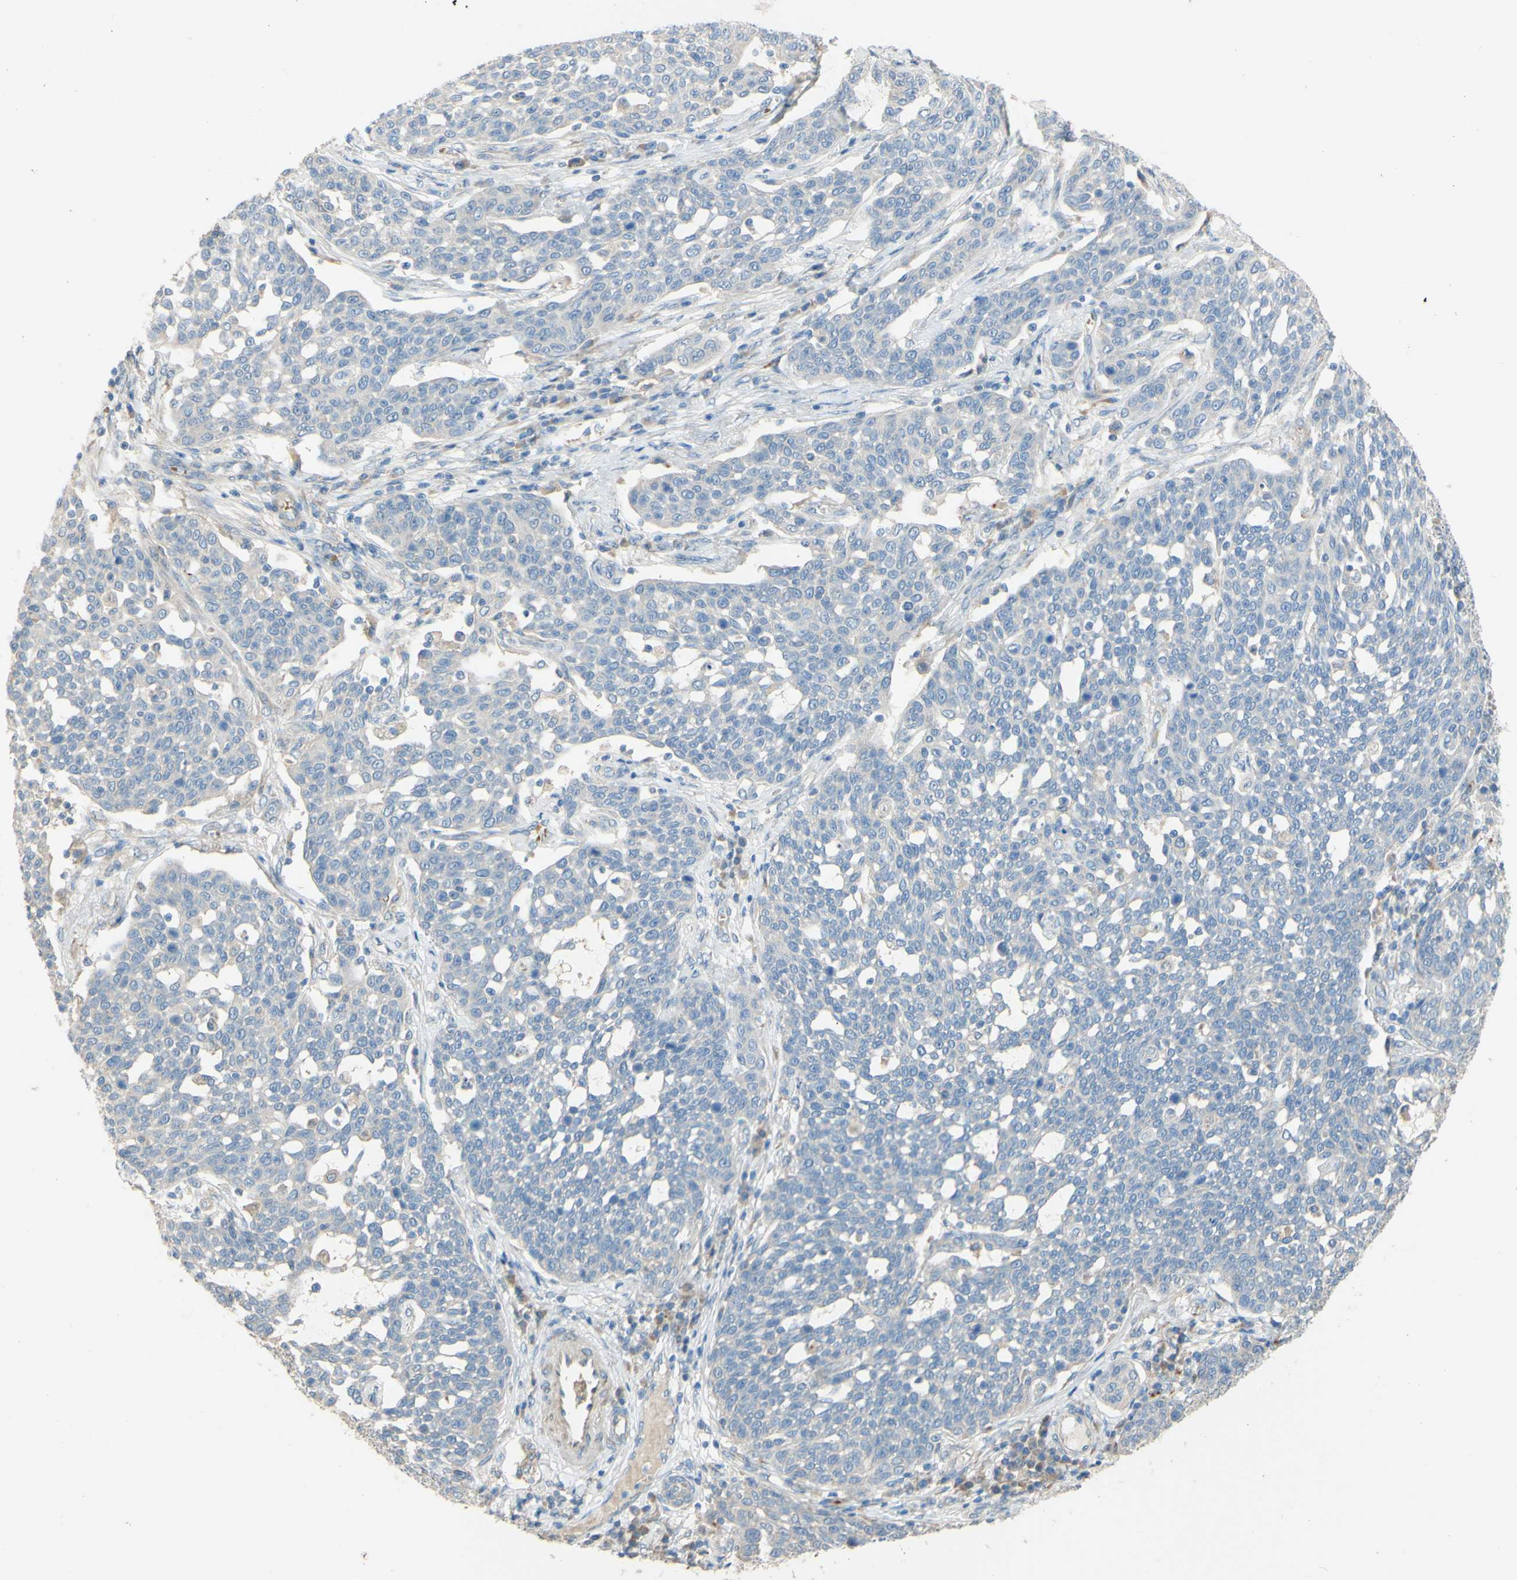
{"staining": {"intensity": "negative", "quantity": "none", "location": "none"}, "tissue": "cervical cancer", "cell_type": "Tumor cells", "image_type": "cancer", "snomed": [{"axis": "morphology", "description": "Squamous cell carcinoma, NOS"}, {"axis": "topography", "description": "Cervix"}], "caption": "Immunohistochemistry of human cervical cancer demonstrates no staining in tumor cells.", "gene": "DKK3", "patient": {"sex": "female", "age": 34}}